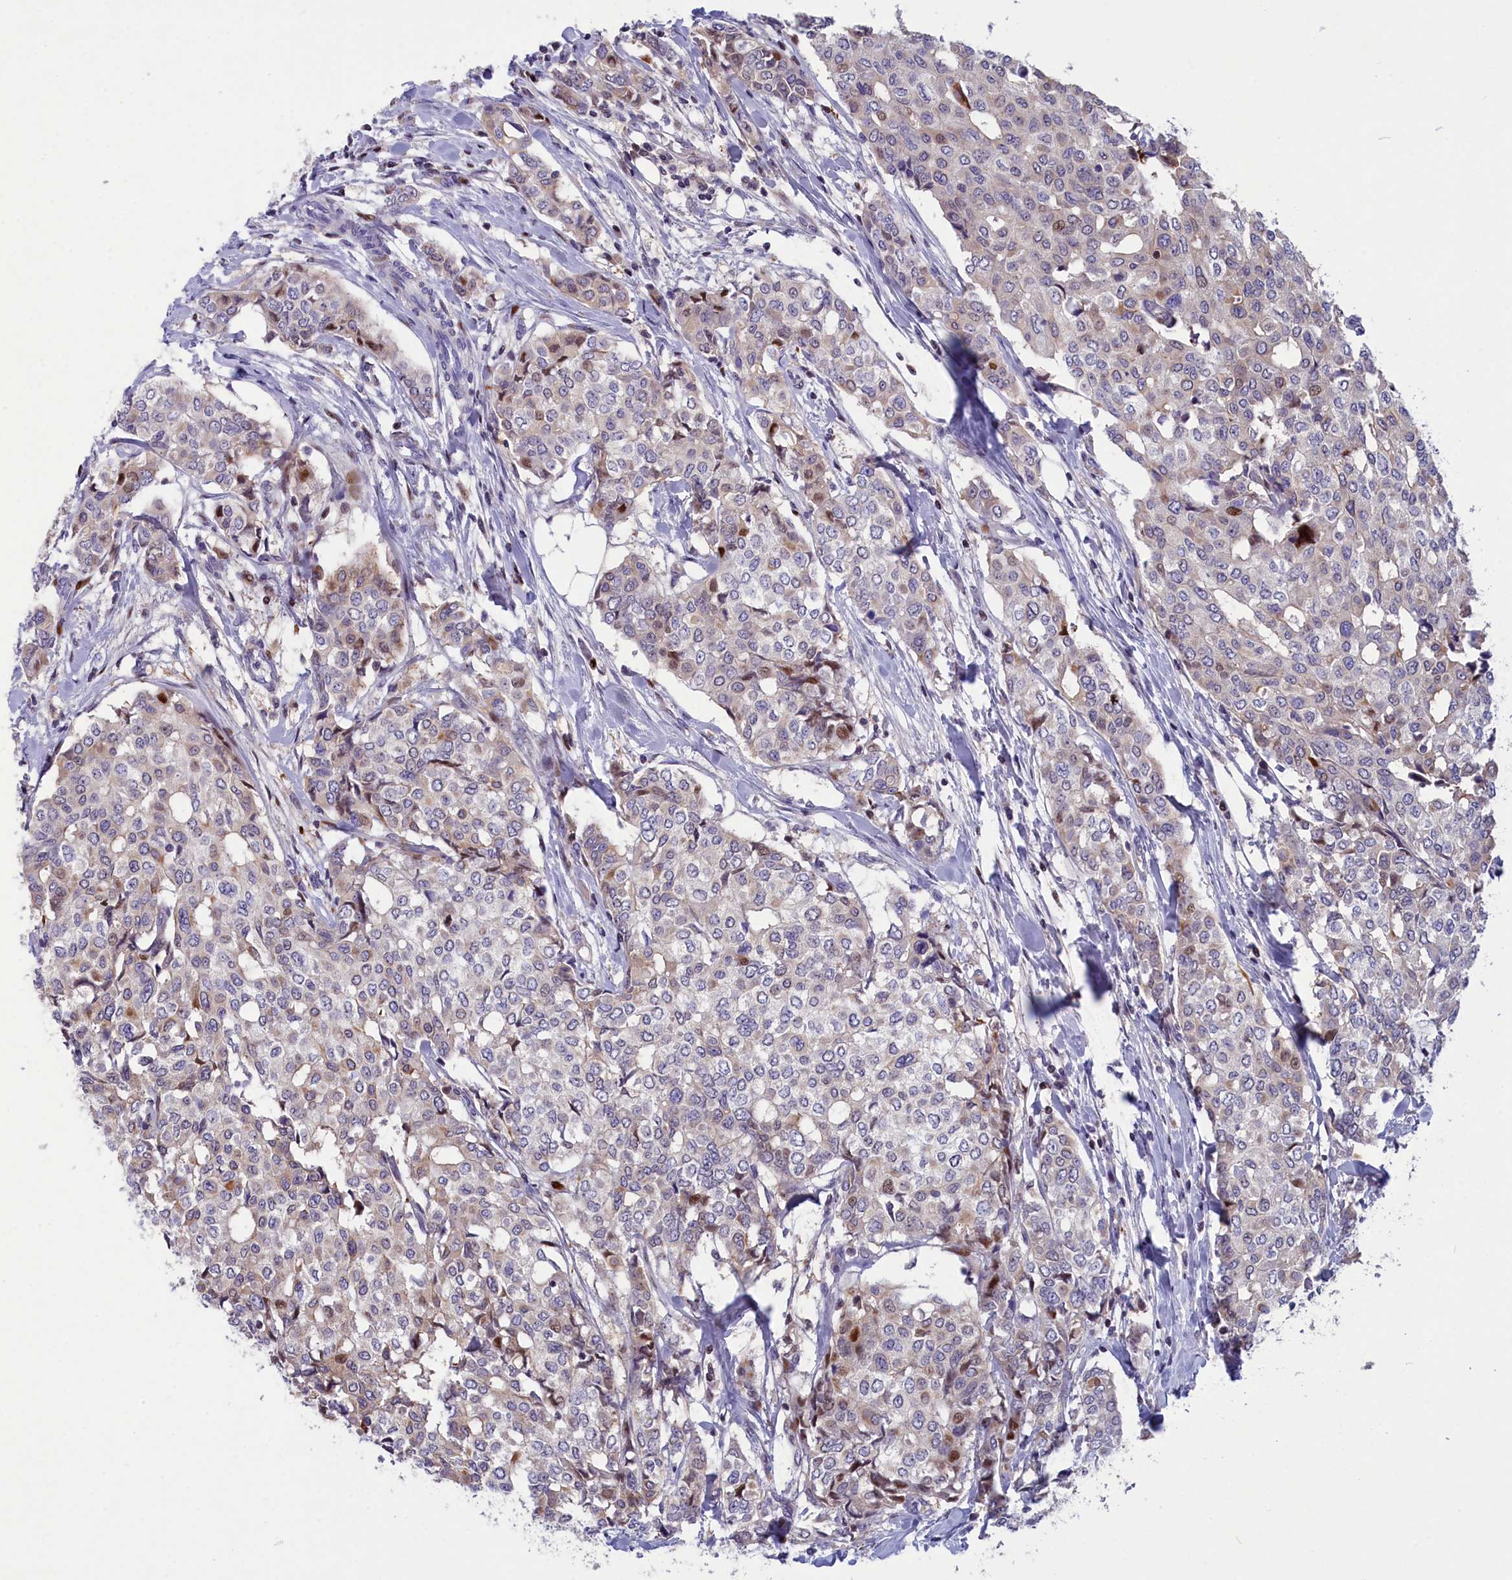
{"staining": {"intensity": "moderate", "quantity": "<25%", "location": "nuclear"}, "tissue": "breast cancer", "cell_type": "Tumor cells", "image_type": "cancer", "snomed": [{"axis": "morphology", "description": "Lobular carcinoma"}, {"axis": "topography", "description": "Breast"}], "caption": "Moderate nuclear protein expression is seen in about <25% of tumor cells in breast cancer.", "gene": "NKPD1", "patient": {"sex": "female", "age": 51}}